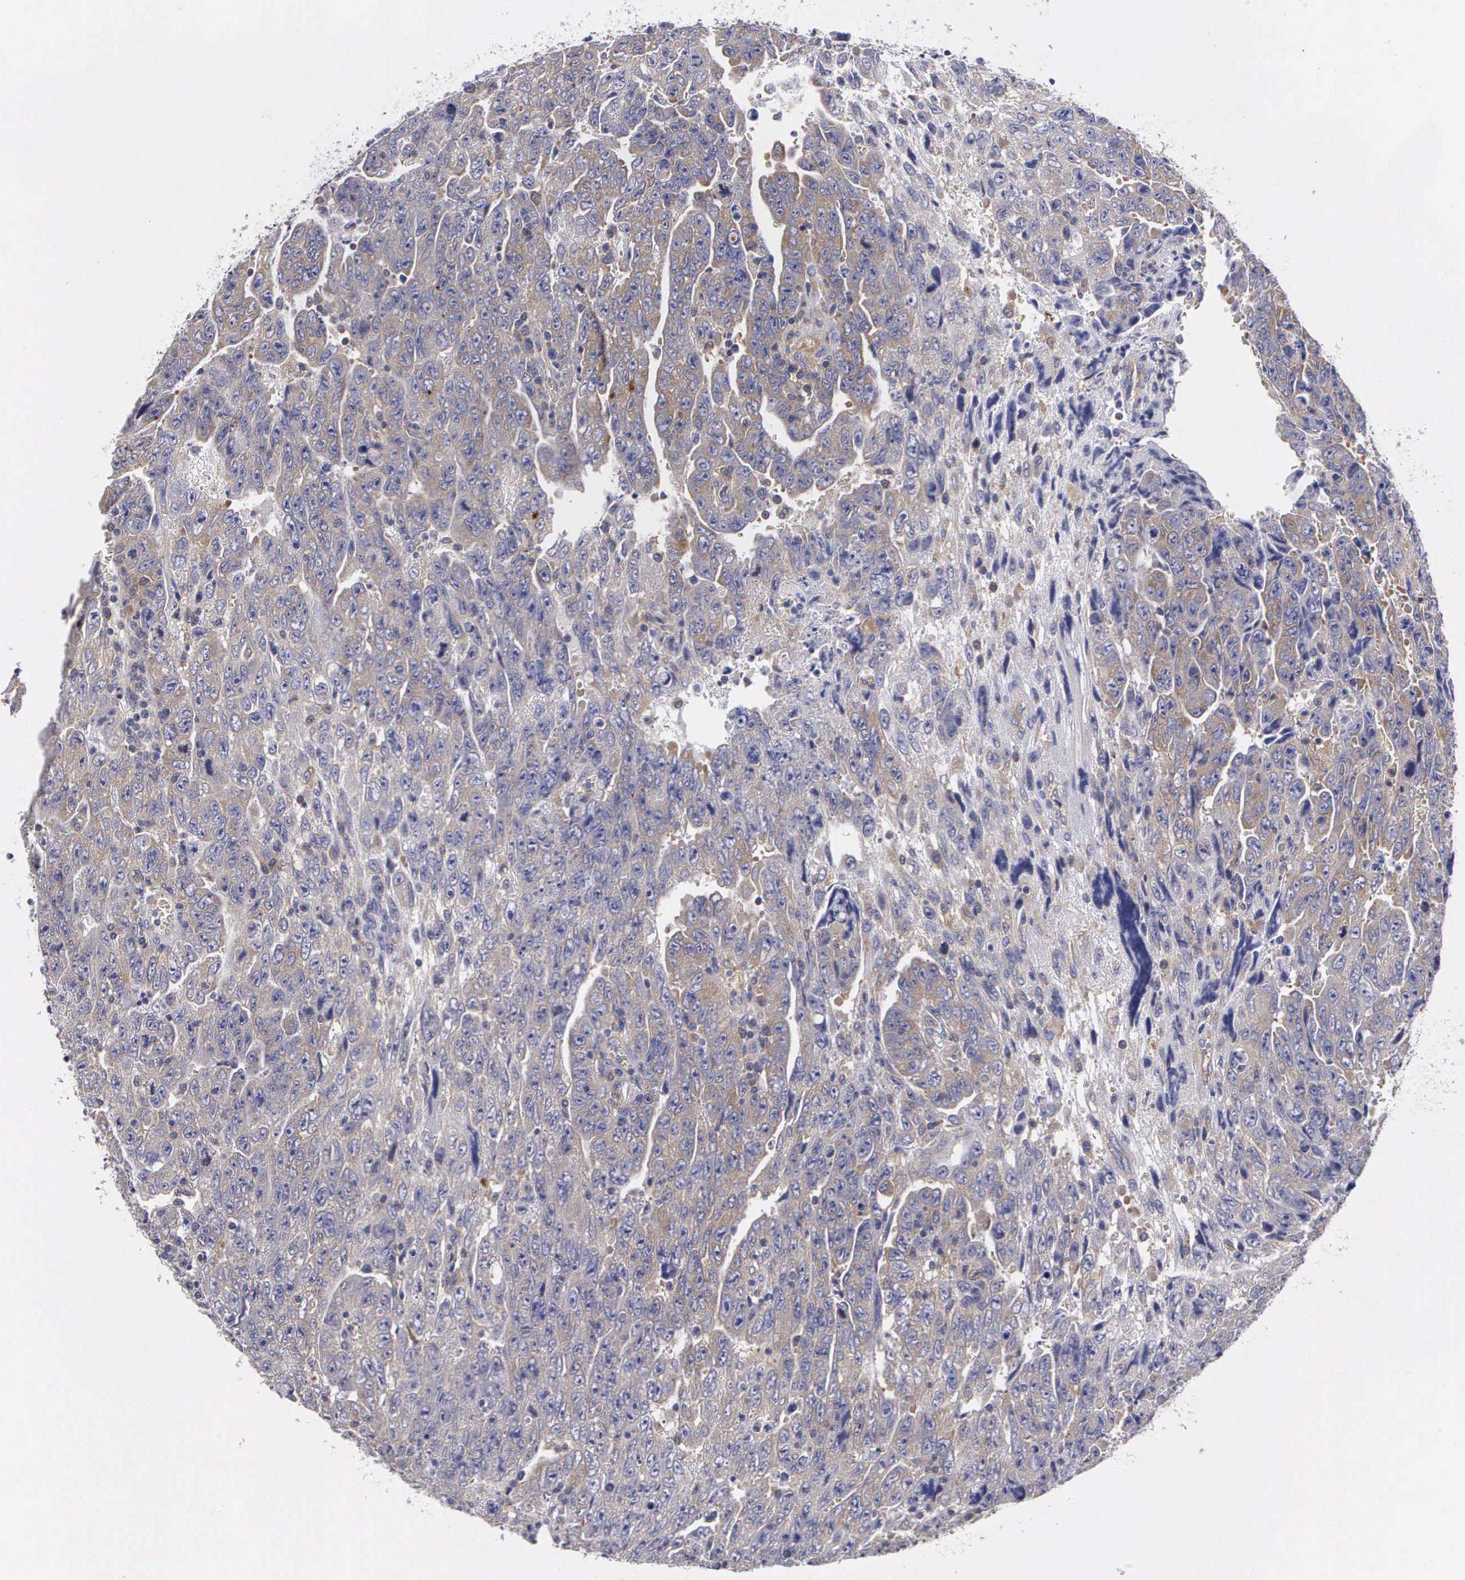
{"staining": {"intensity": "negative", "quantity": "none", "location": "none"}, "tissue": "testis cancer", "cell_type": "Tumor cells", "image_type": "cancer", "snomed": [{"axis": "morphology", "description": "Carcinoma, Embryonal, NOS"}, {"axis": "topography", "description": "Testis"}], "caption": "There is no significant positivity in tumor cells of embryonal carcinoma (testis).", "gene": "GRIPAP1", "patient": {"sex": "male", "age": 28}}